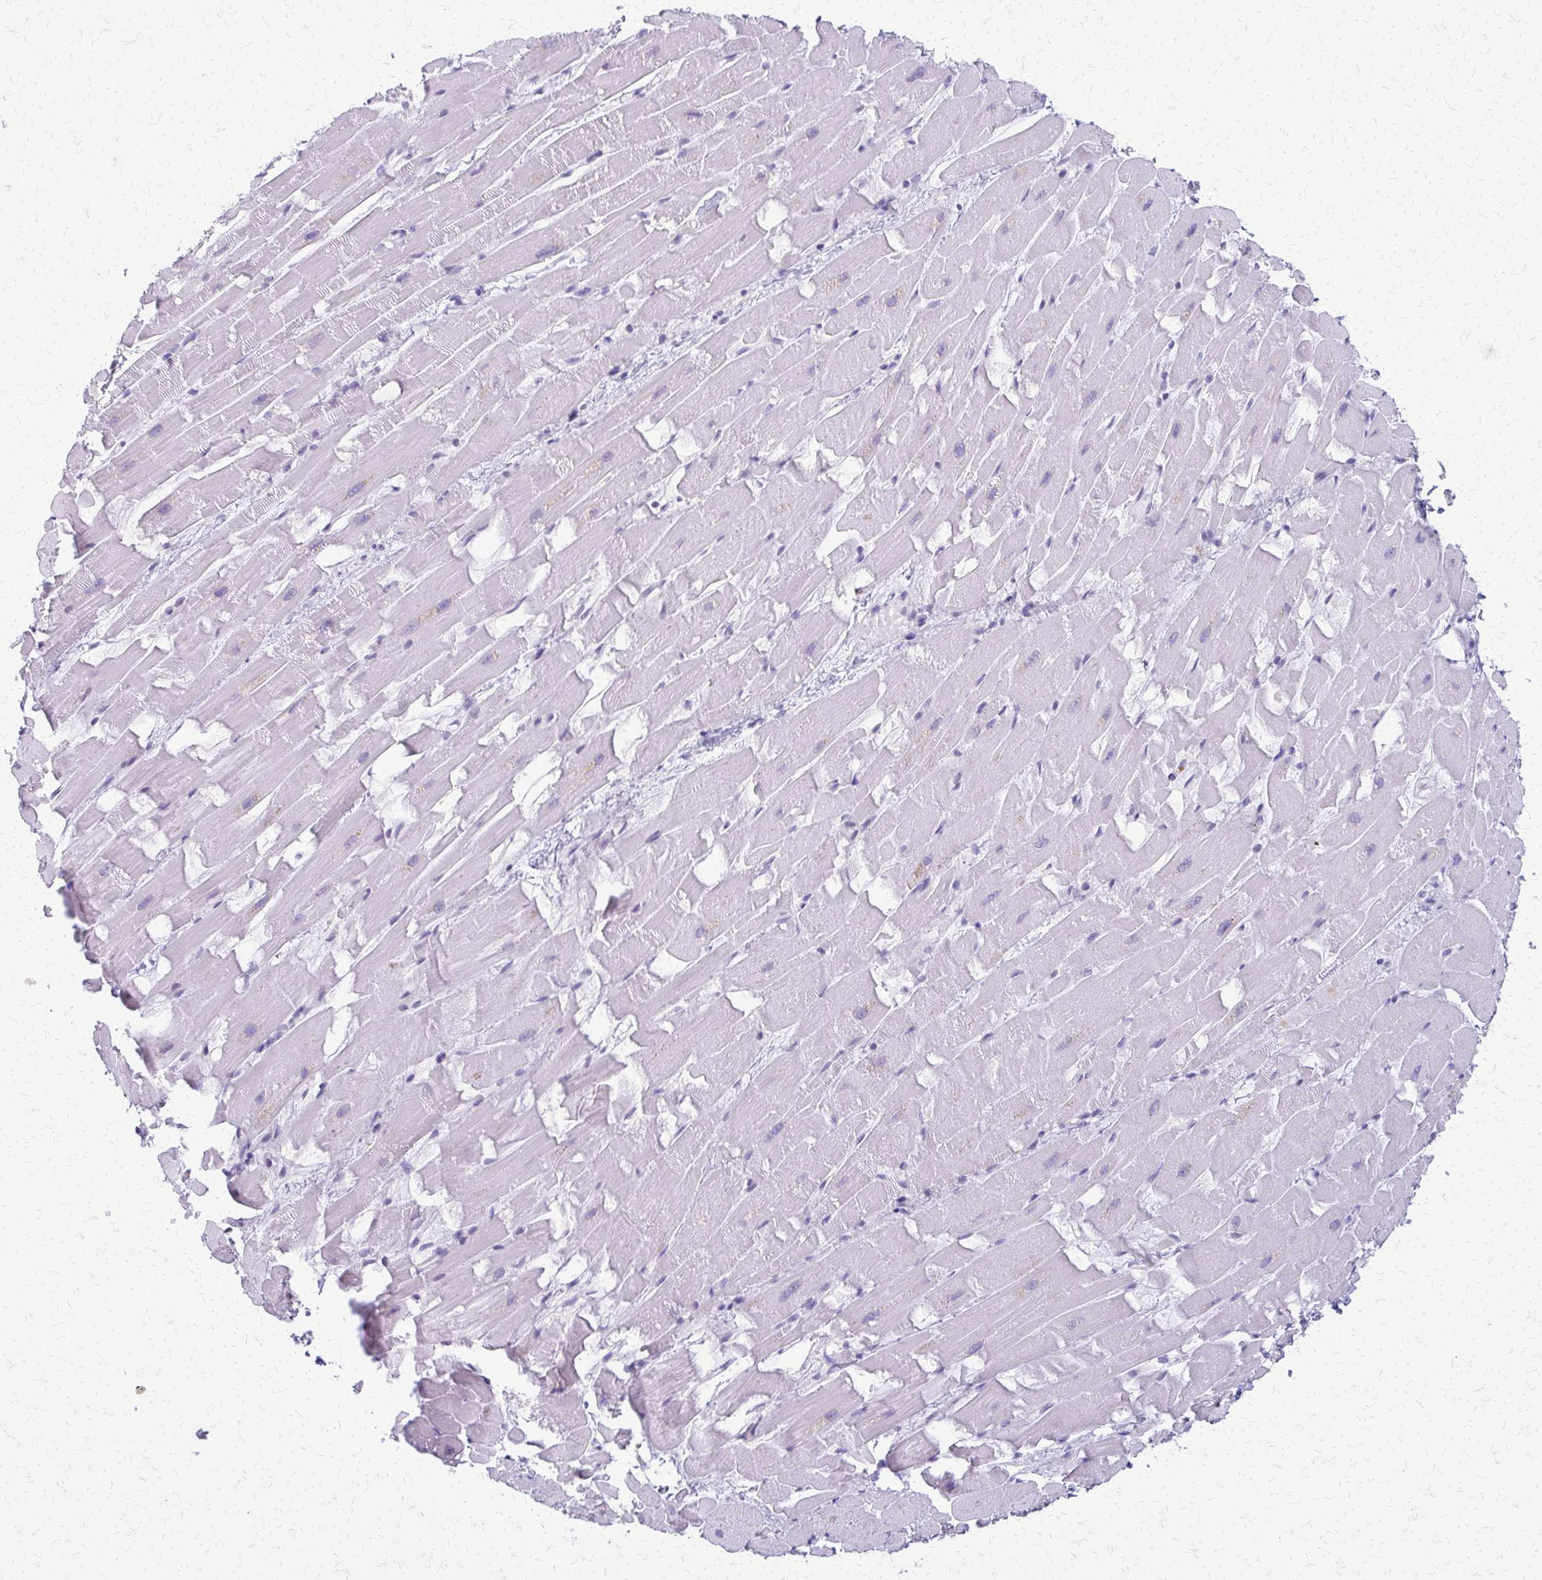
{"staining": {"intensity": "negative", "quantity": "none", "location": "none"}, "tissue": "heart muscle", "cell_type": "Cardiomyocytes", "image_type": "normal", "snomed": [{"axis": "morphology", "description": "Normal tissue, NOS"}, {"axis": "topography", "description": "Heart"}], "caption": "The image displays no significant positivity in cardiomyocytes of heart muscle.", "gene": "FAM162B", "patient": {"sex": "male", "age": 37}}